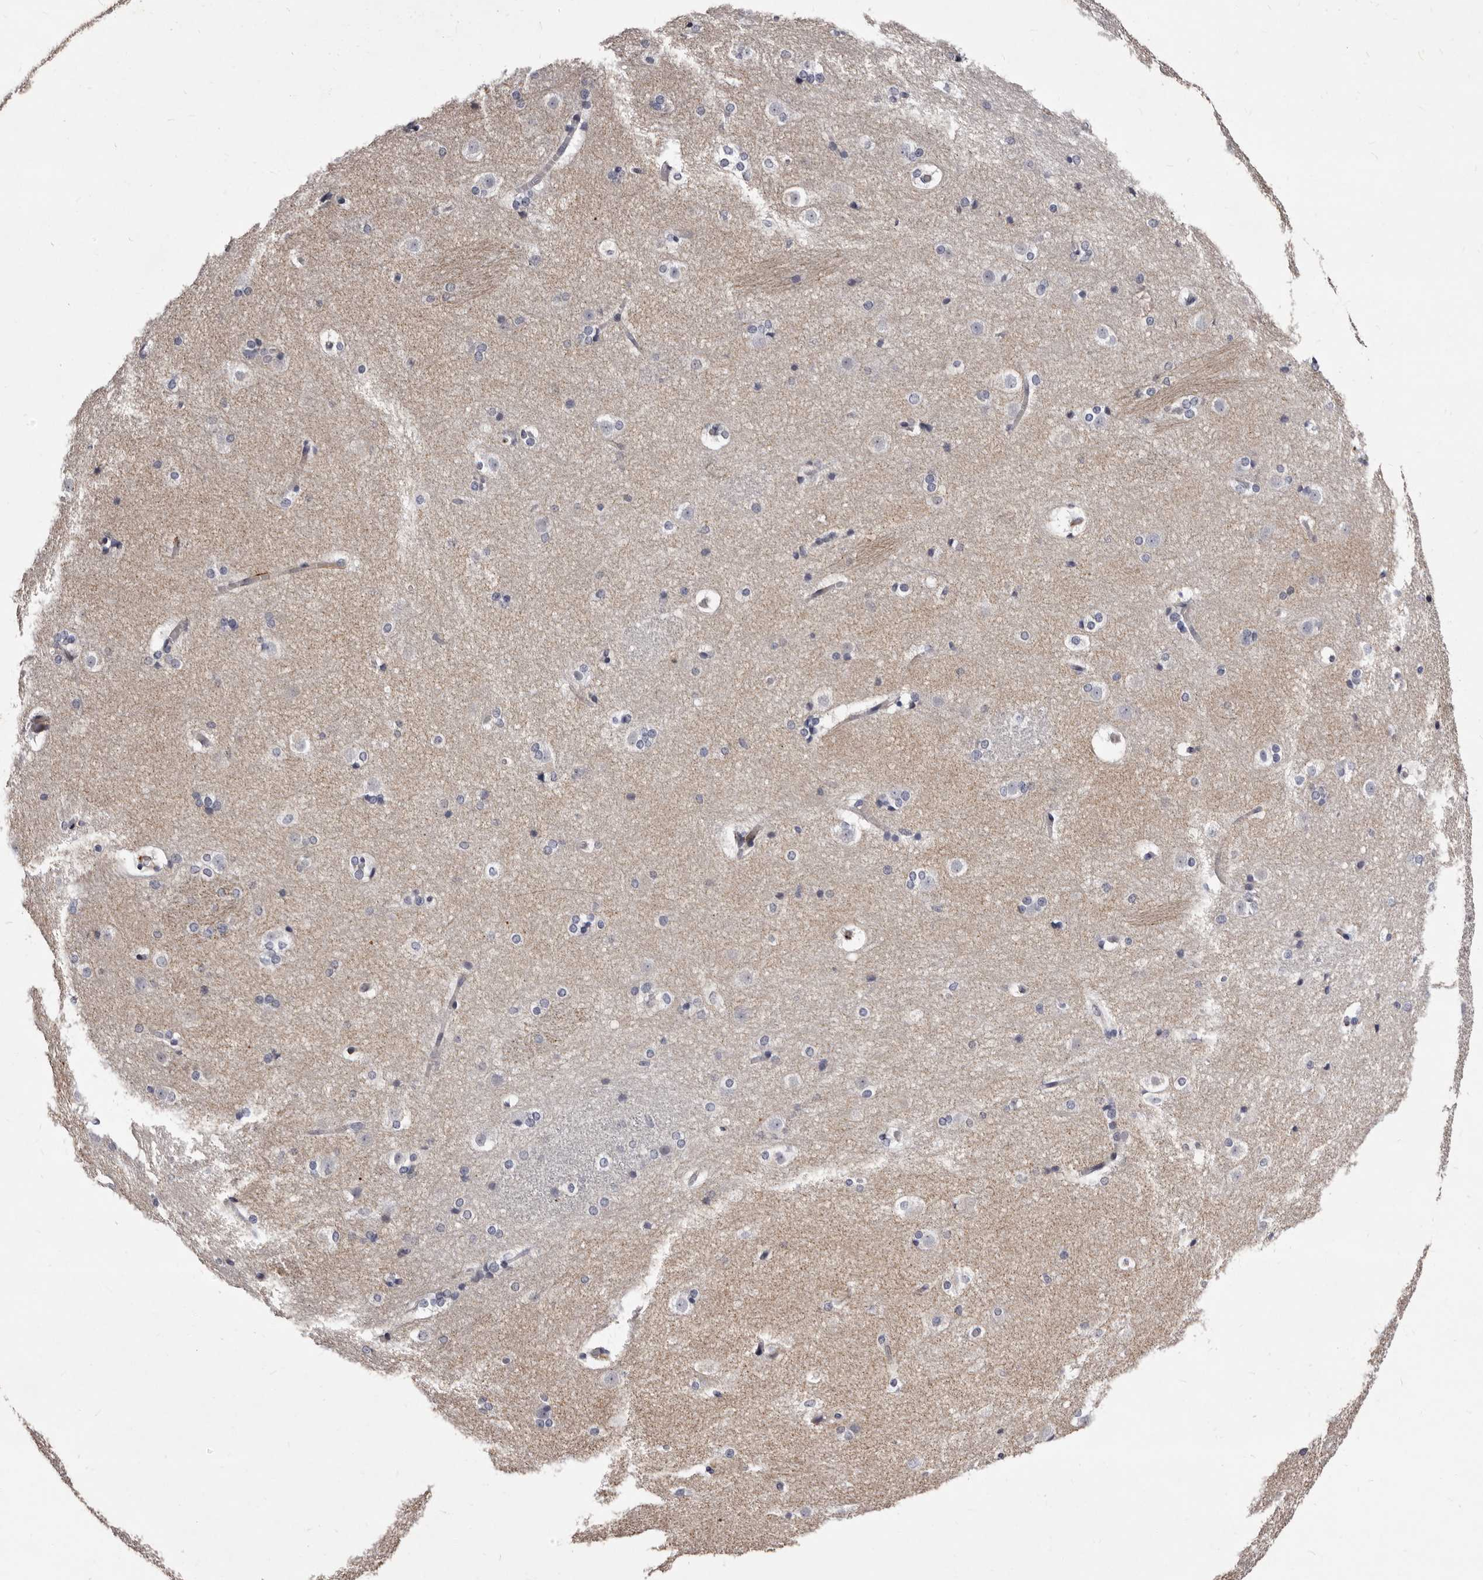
{"staining": {"intensity": "negative", "quantity": "none", "location": "none"}, "tissue": "caudate", "cell_type": "Glial cells", "image_type": "normal", "snomed": [{"axis": "morphology", "description": "Normal tissue, NOS"}, {"axis": "topography", "description": "Lateral ventricle wall"}], "caption": "IHC of benign caudate shows no positivity in glial cells.", "gene": "AUNIP", "patient": {"sex": "female", "age": 19}}